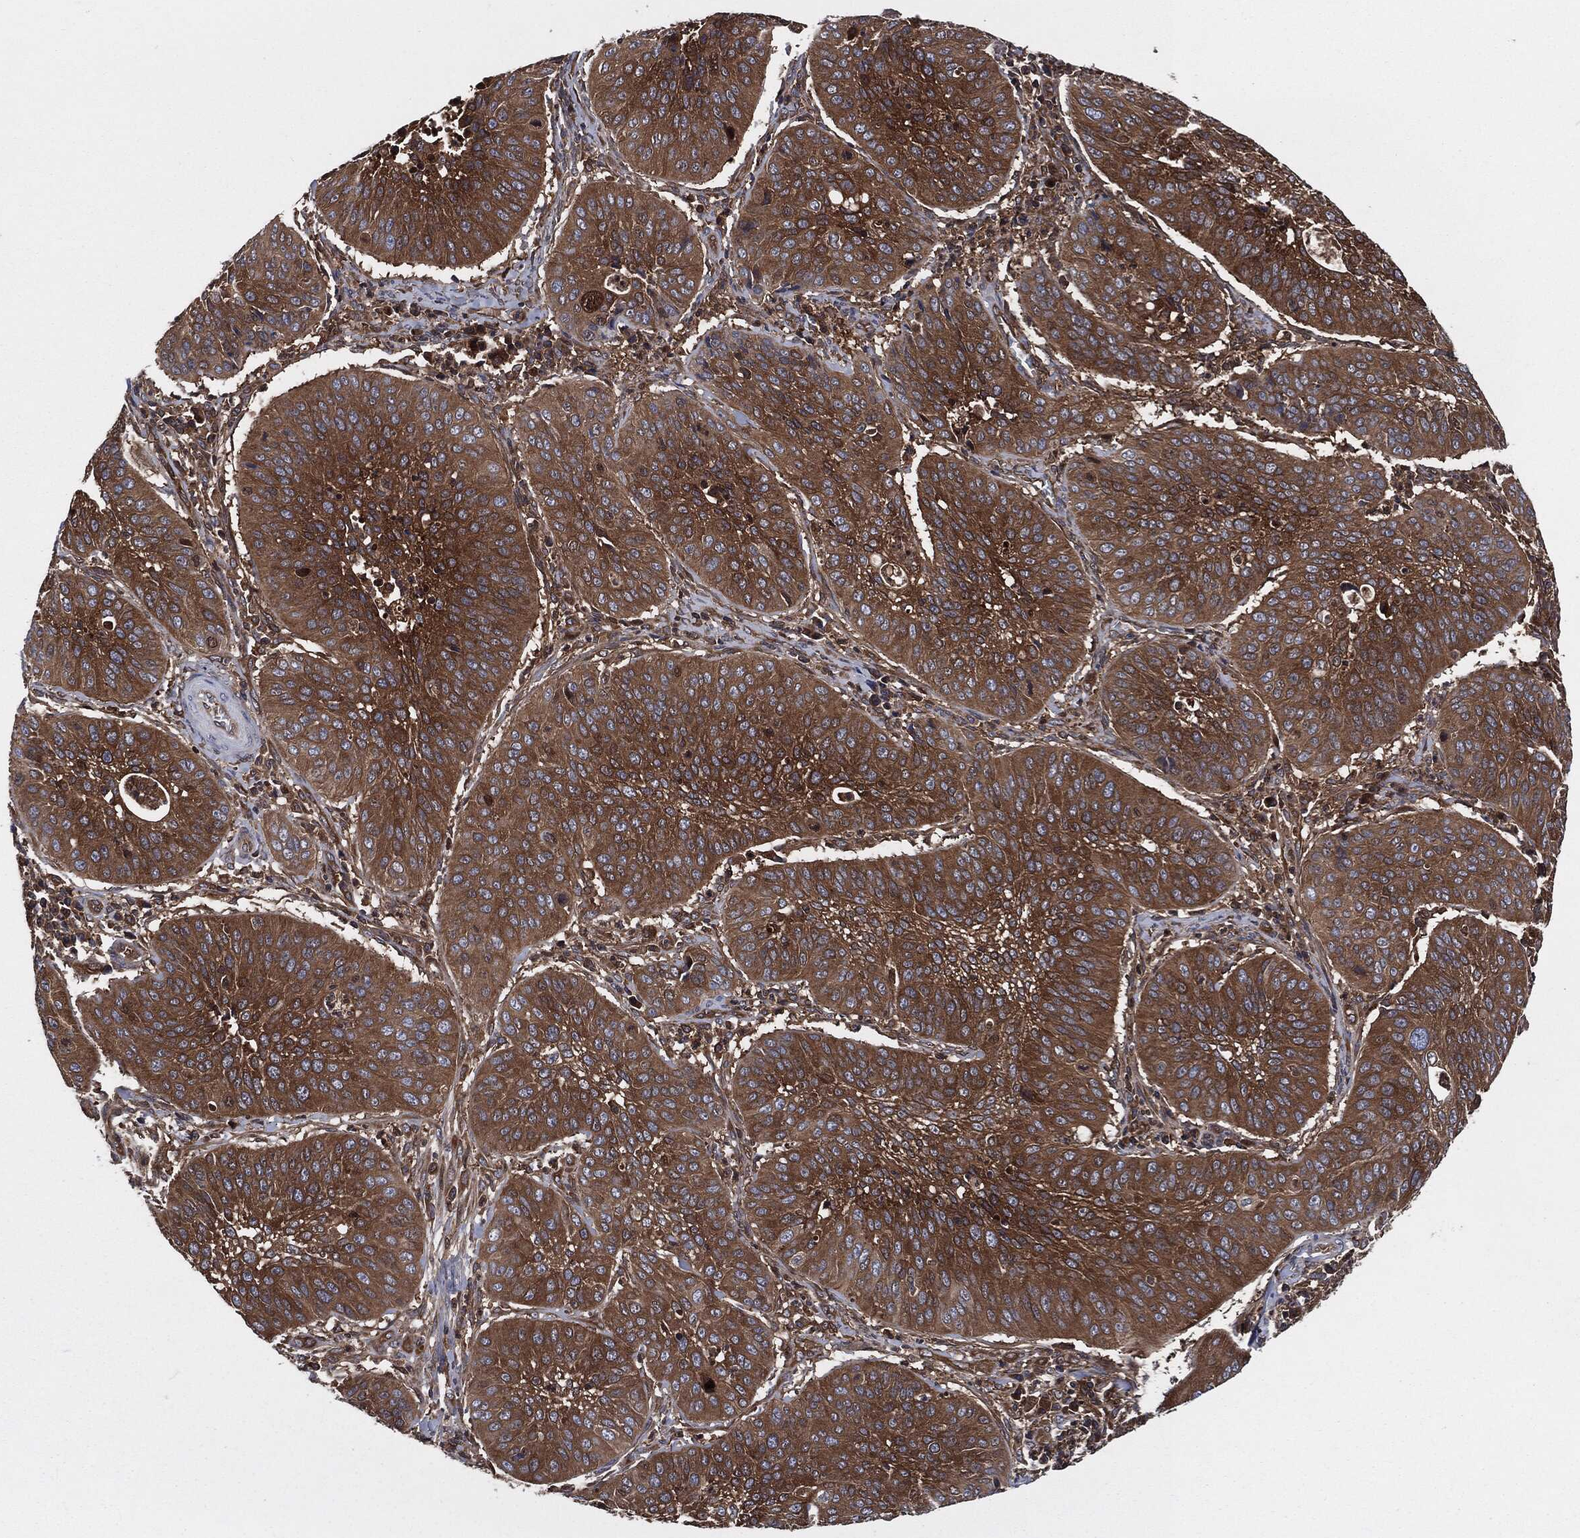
{"staining": {"intensity": "strong", "quantity": ">75%", "location": "cytoplasmic/membranous"}, "tissue": "cervical cancer", "cell_type": "Tumor cells", "image_type": "cancer", "snomed": [{"axis": "morphology", "description": "Normal tissue, NOS"}, {"axis": "morphology", "description": "Squamous cell carcinoma, NOS"}, {"axis": "topography", "description": "Cervix"}], "caption": "The histopathology image exhibits immunohistochemical staining of cervical cancer (squamous cell carcinoma). There is strong cytoplasmic/membranous expression is identified in approximately >75% of tumor cells.", "gene": "XPNPEP1", "patient": {"sex": "female", "age": 39}}